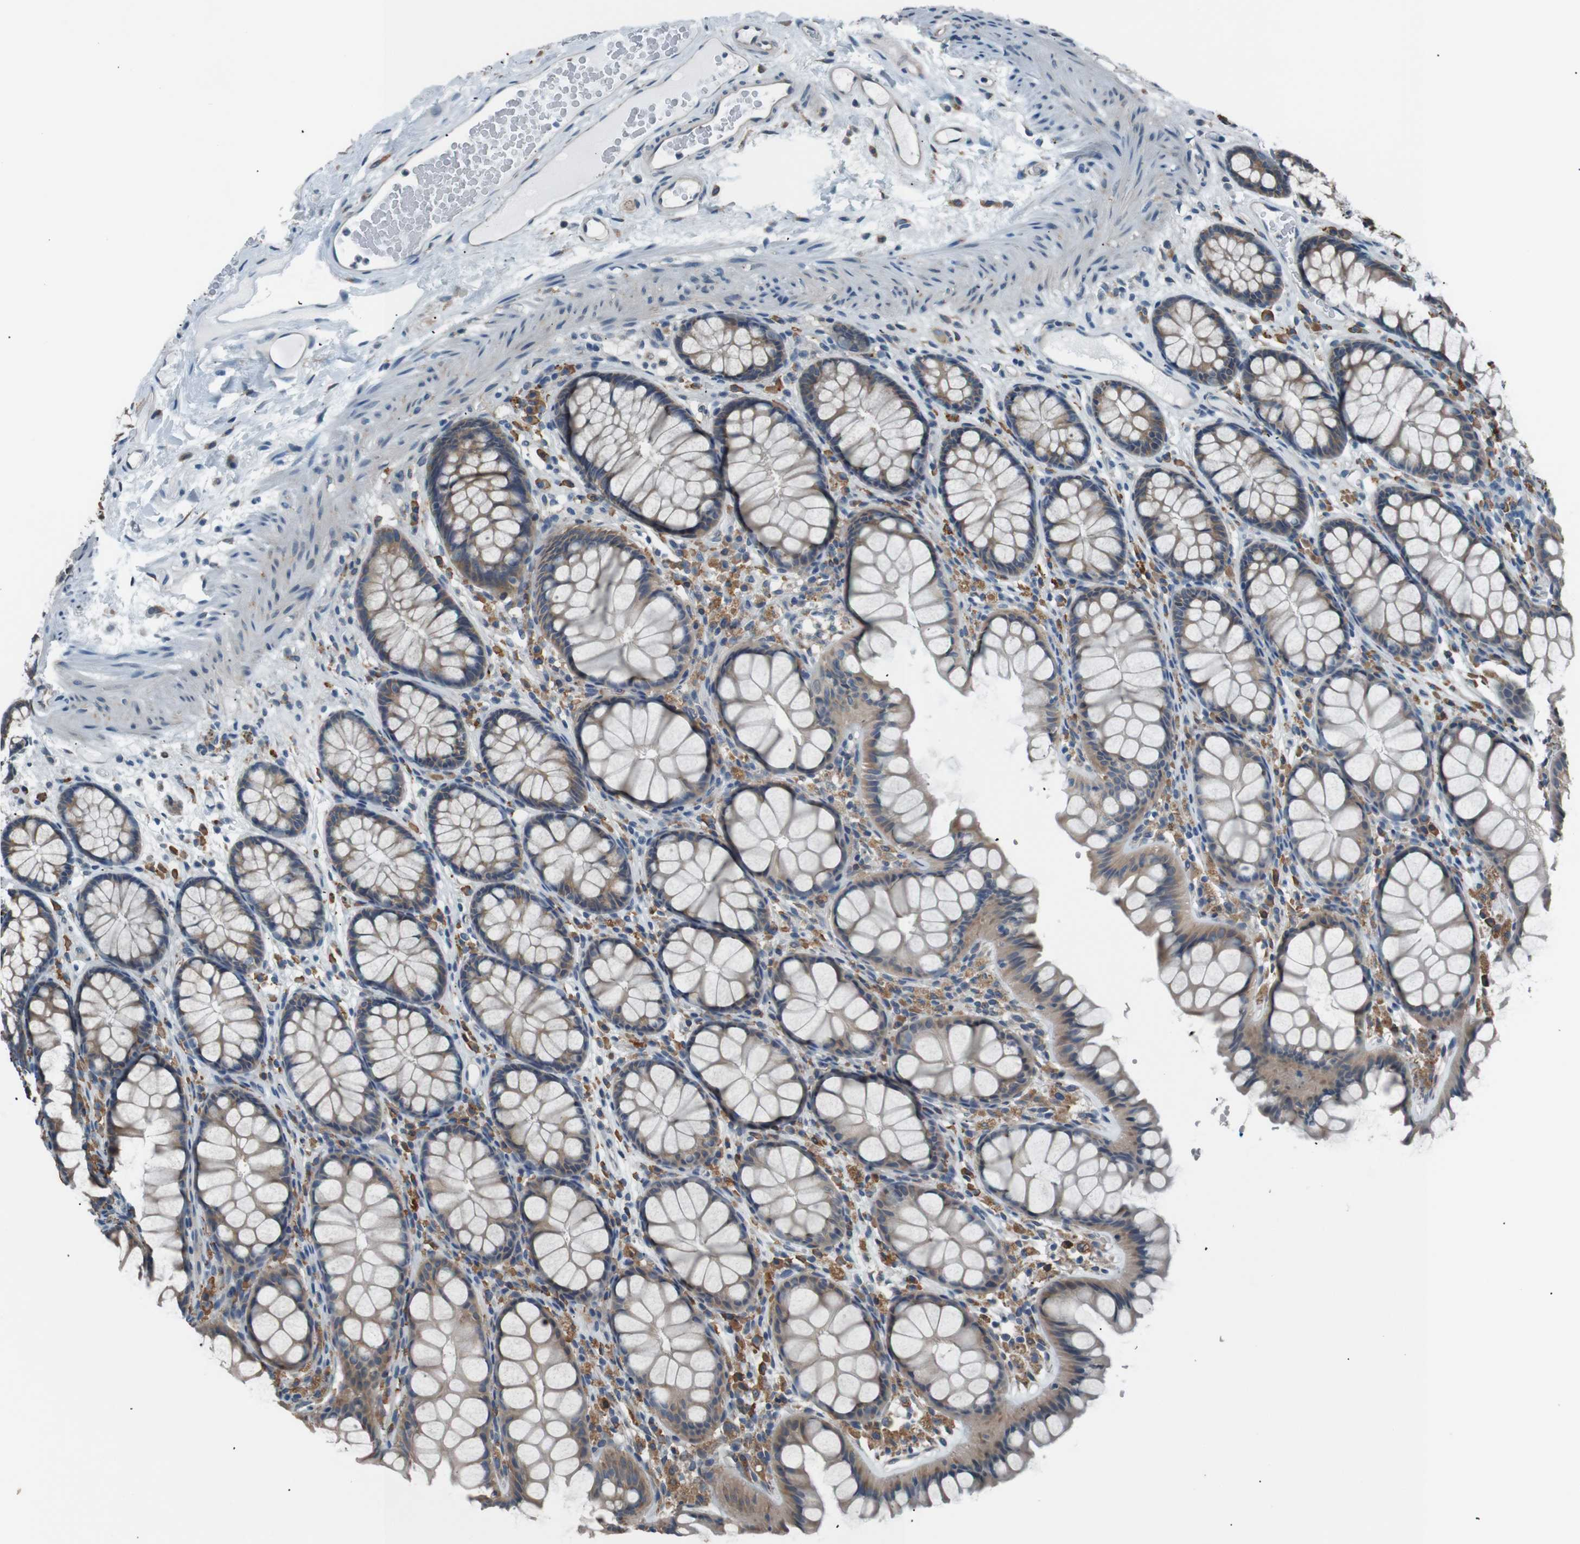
{"staining": {"intensity": "moderate", "quantity": ">75%", "location": "cytoplasmic/membranous"}, "tissue": "colon", "cell_type": "Endothelial cells", "image_type": "normal", "snomed": [{"axis": "morphology", "description": "Normal tissue, NOS"}, {"axis": "topography", "description": "Colon"}], "caption": "Brown immunohistochemical staining in unremarkable colon shows moderate cytoplasmic/membranous positivity in approximately >75% of endothelial cells.", "gene": "SIGMAR1", "patient": {"sex": "female", "age": 55}}